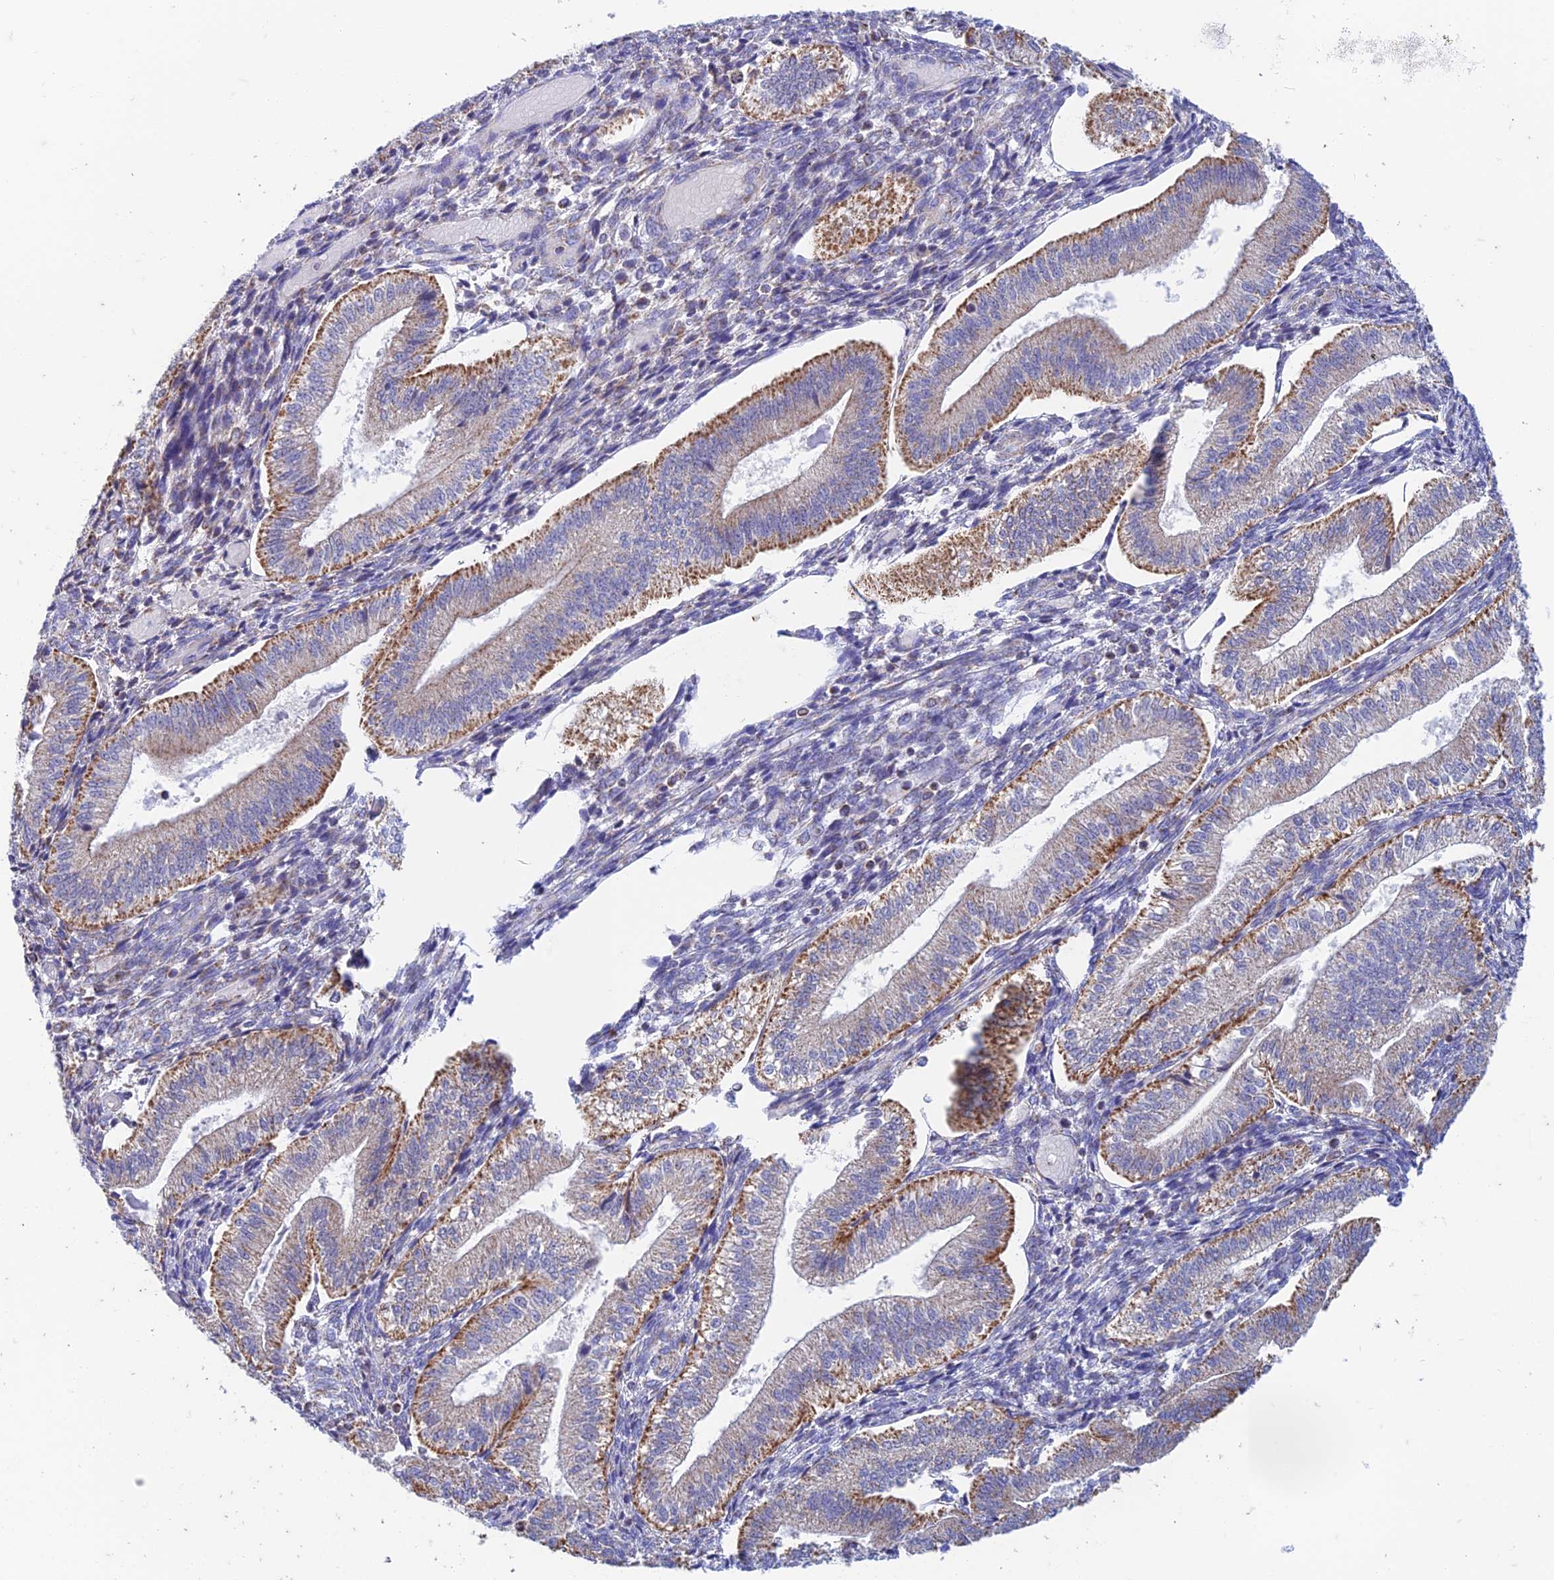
{"staining": {"intensity": "weak", "quantity": "<25%", "location": "cytoplasmic/membranous"}, "tissue": "endometrium", "cell_type": "Cells in endometrial stroma", "image_type": "normal", "snomed": [{"axis": "morphology", "description": "Normal tissue, NOS"}, {"axis": "topography", "description": "Endometrium"}], "caption": "Immunohistochemistry of benign endometrium reveals no staining in cells in endometrial stroma.", "gene": "ZNF181", "patient": {"sex": "female", "age": 34}}